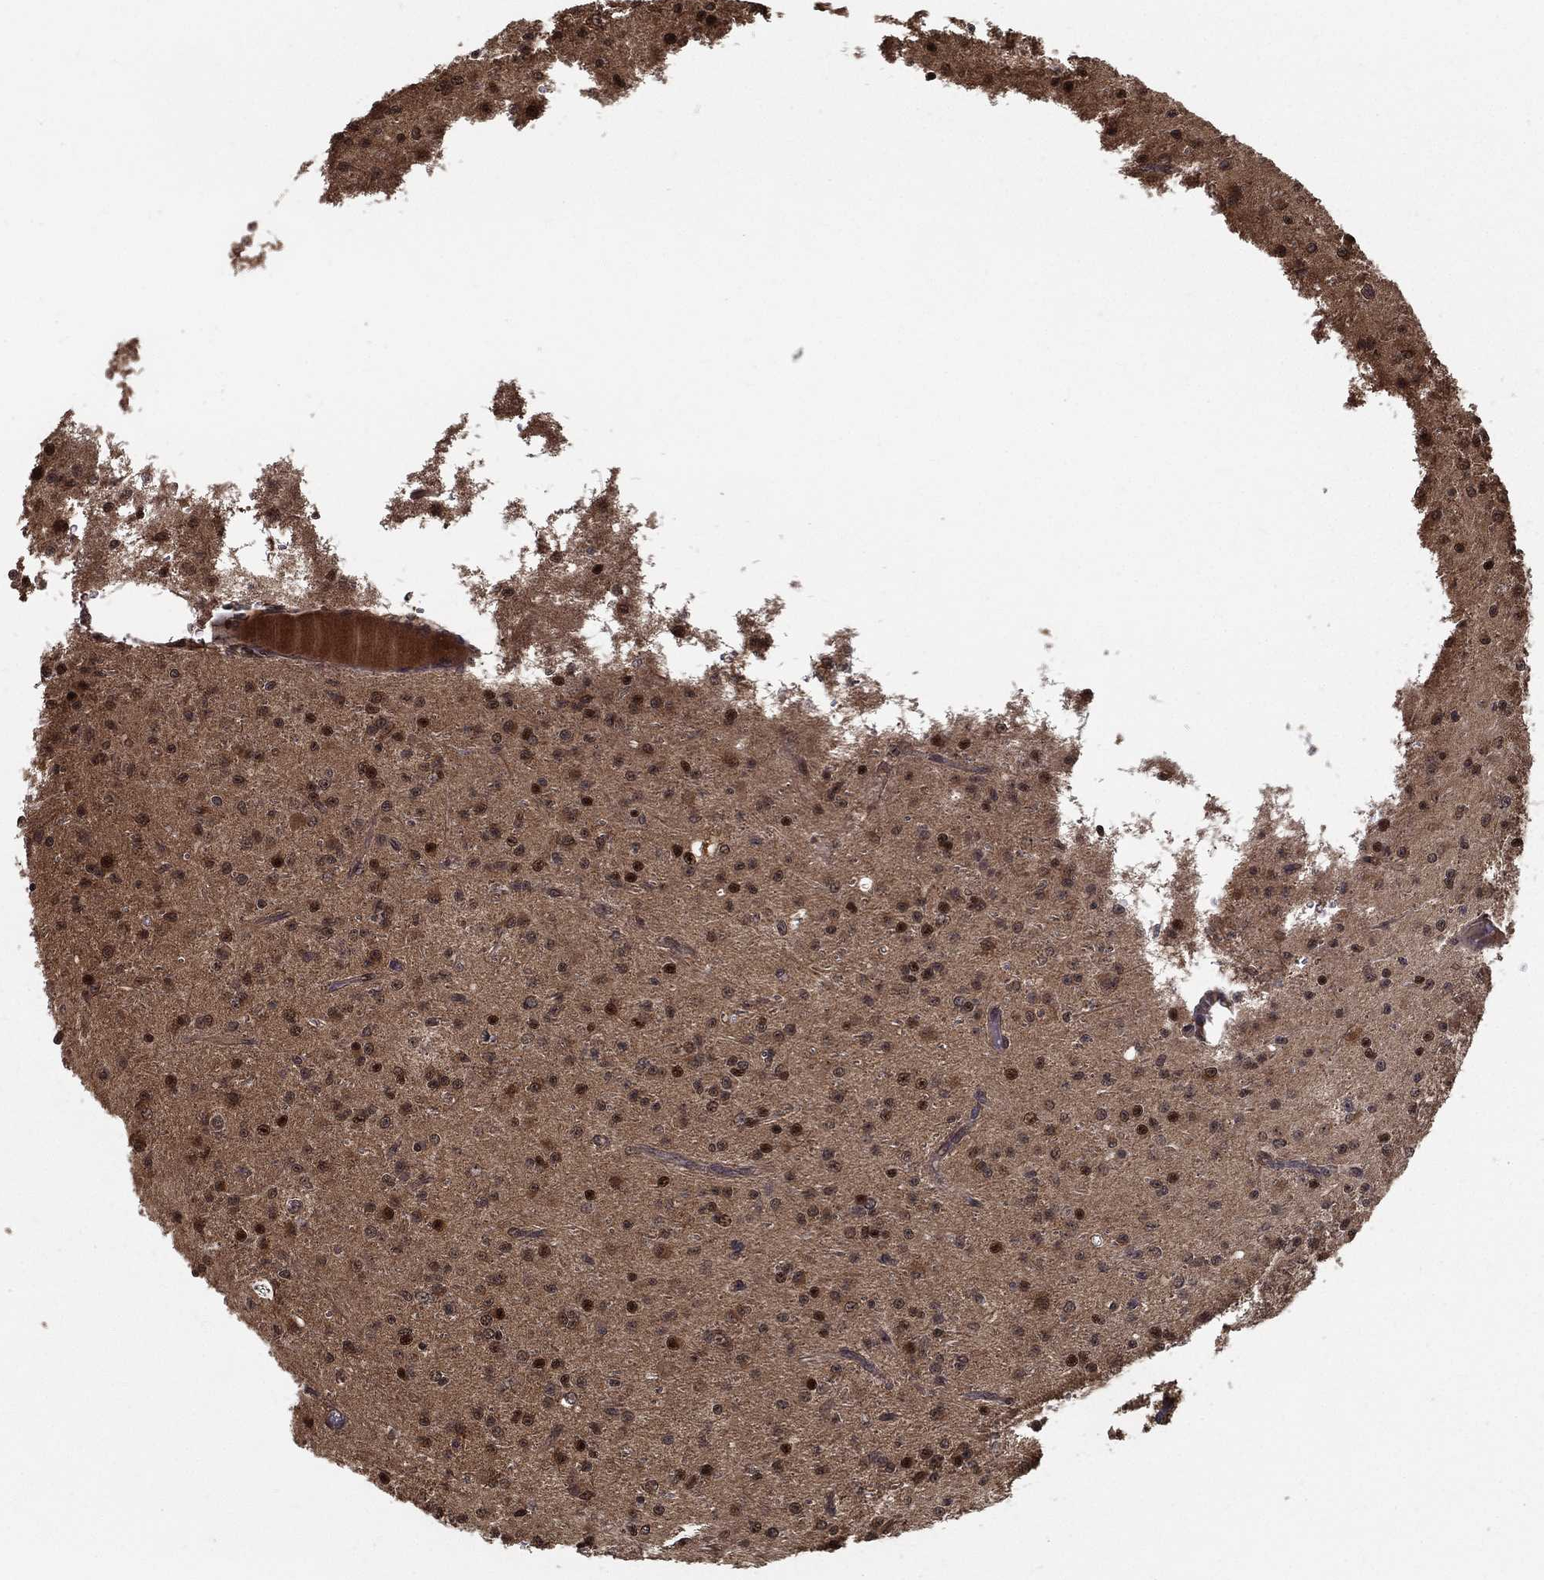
{"staining": {"intensity": "strong", "quantity": "<25%", "location": "nuclear"}, "tissue": "glioma", "cell_type": "Tumor cells", "image_type": "cancer", "snomed": [{"axis": "morphology", "description": "Glioma, malignant, Low grade"}, {"axis": "topography", "description": "Brain"}], "caption": "An IHC photomicrograph of neoplastic tissue is shown. Protein staining in brown highlights strong nuclear positivity in glioma within tumor cells.", "gene": "SLC6A6", "patient": {"sex": "male", "age": 27}}